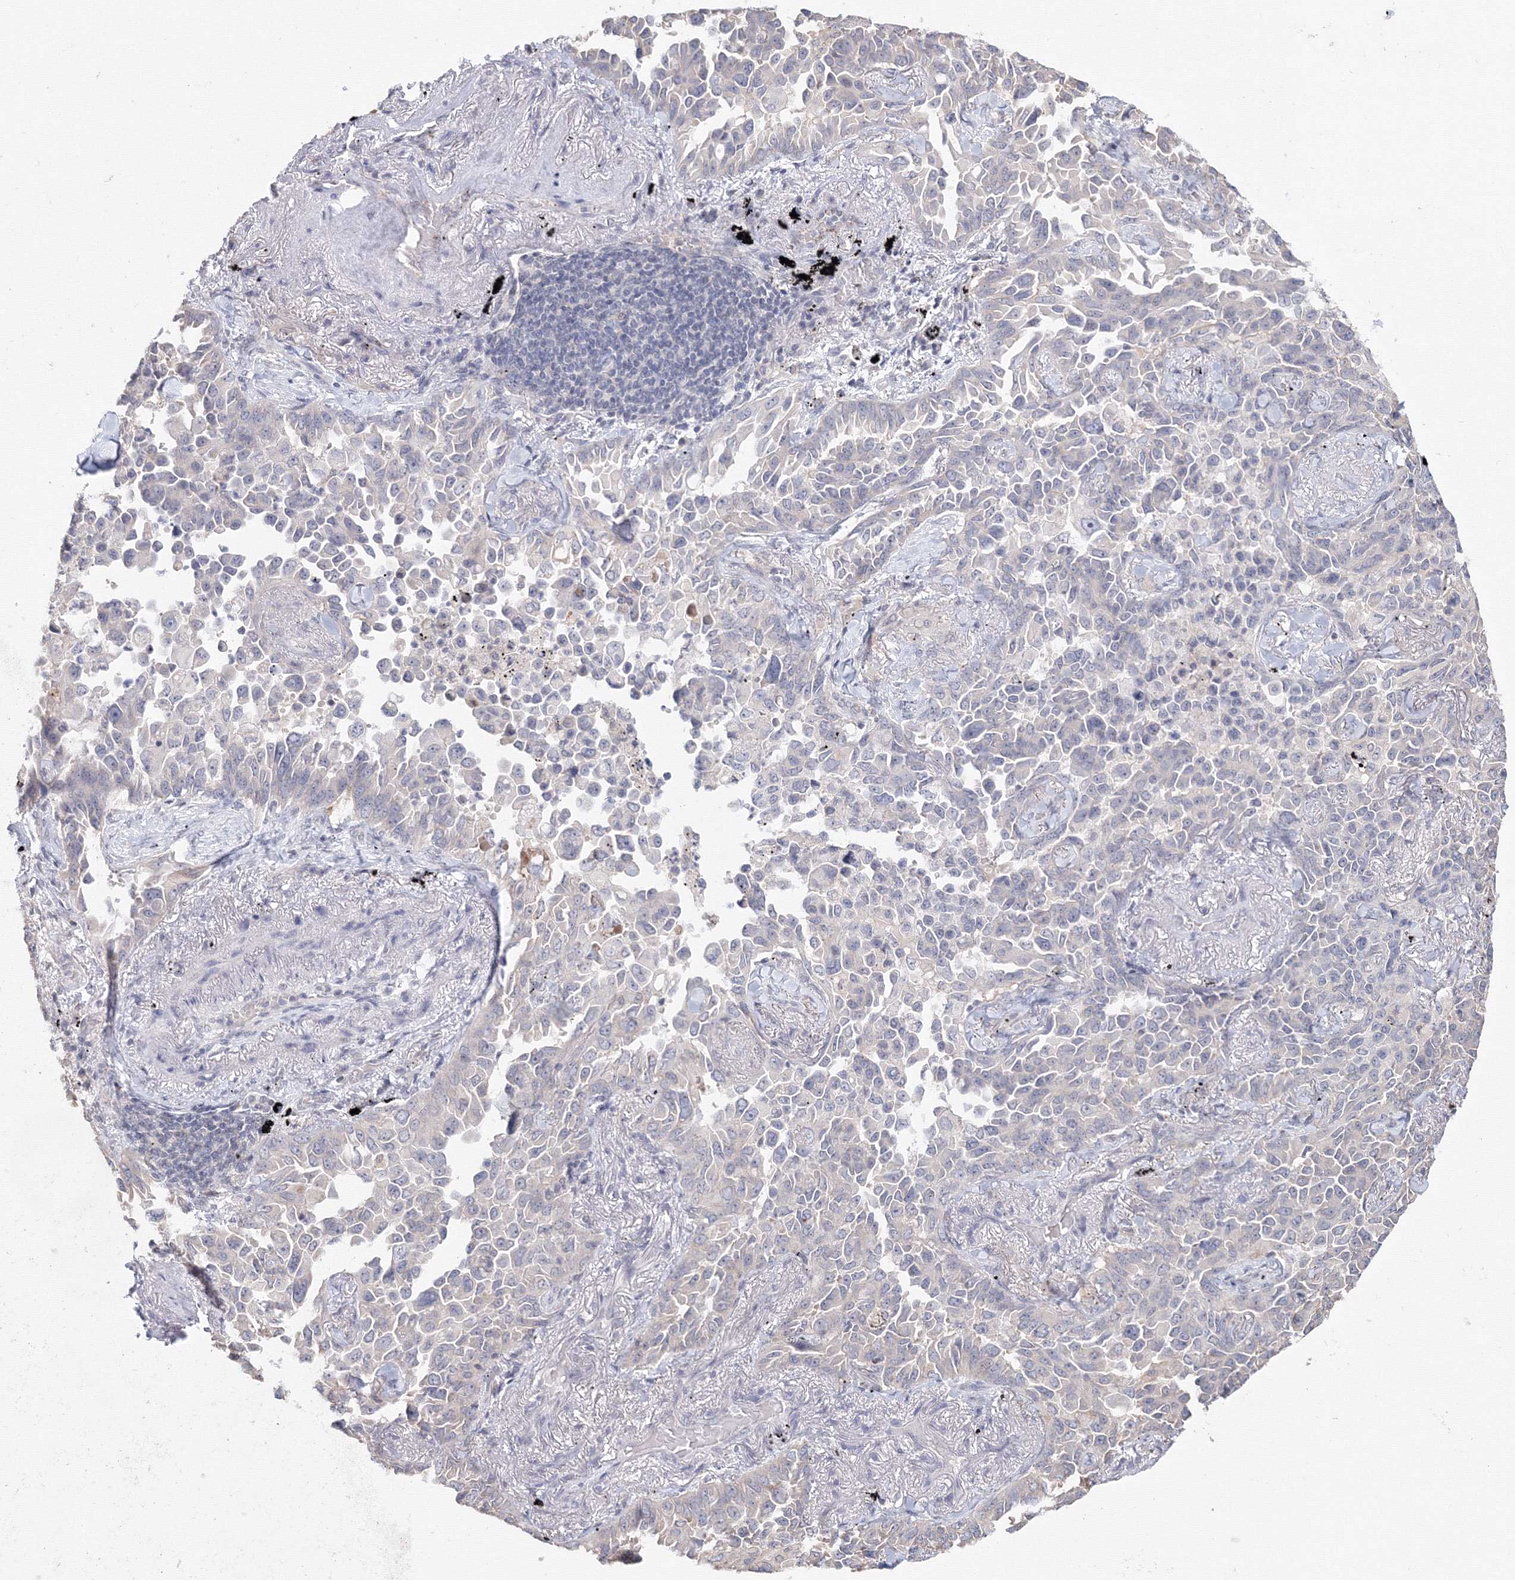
{"staining": {"intensity": "negative", "quantity": "none", "location": "none"}, "tissue": "lung cancer", "cell_type": "Tumor cells", "image_type": "cancer", "snomed": [{"axis": "morphology", "description": "Adenocarcinoma, NOS"}, {"axis": "topography", "description": "Lung"}], "caption": "Tumor cells show no significant protein positivity in lung cancer (adenocarcinoma).", "gene": "SLC7A7", "patient": {"sex": "female", "age": 67}}